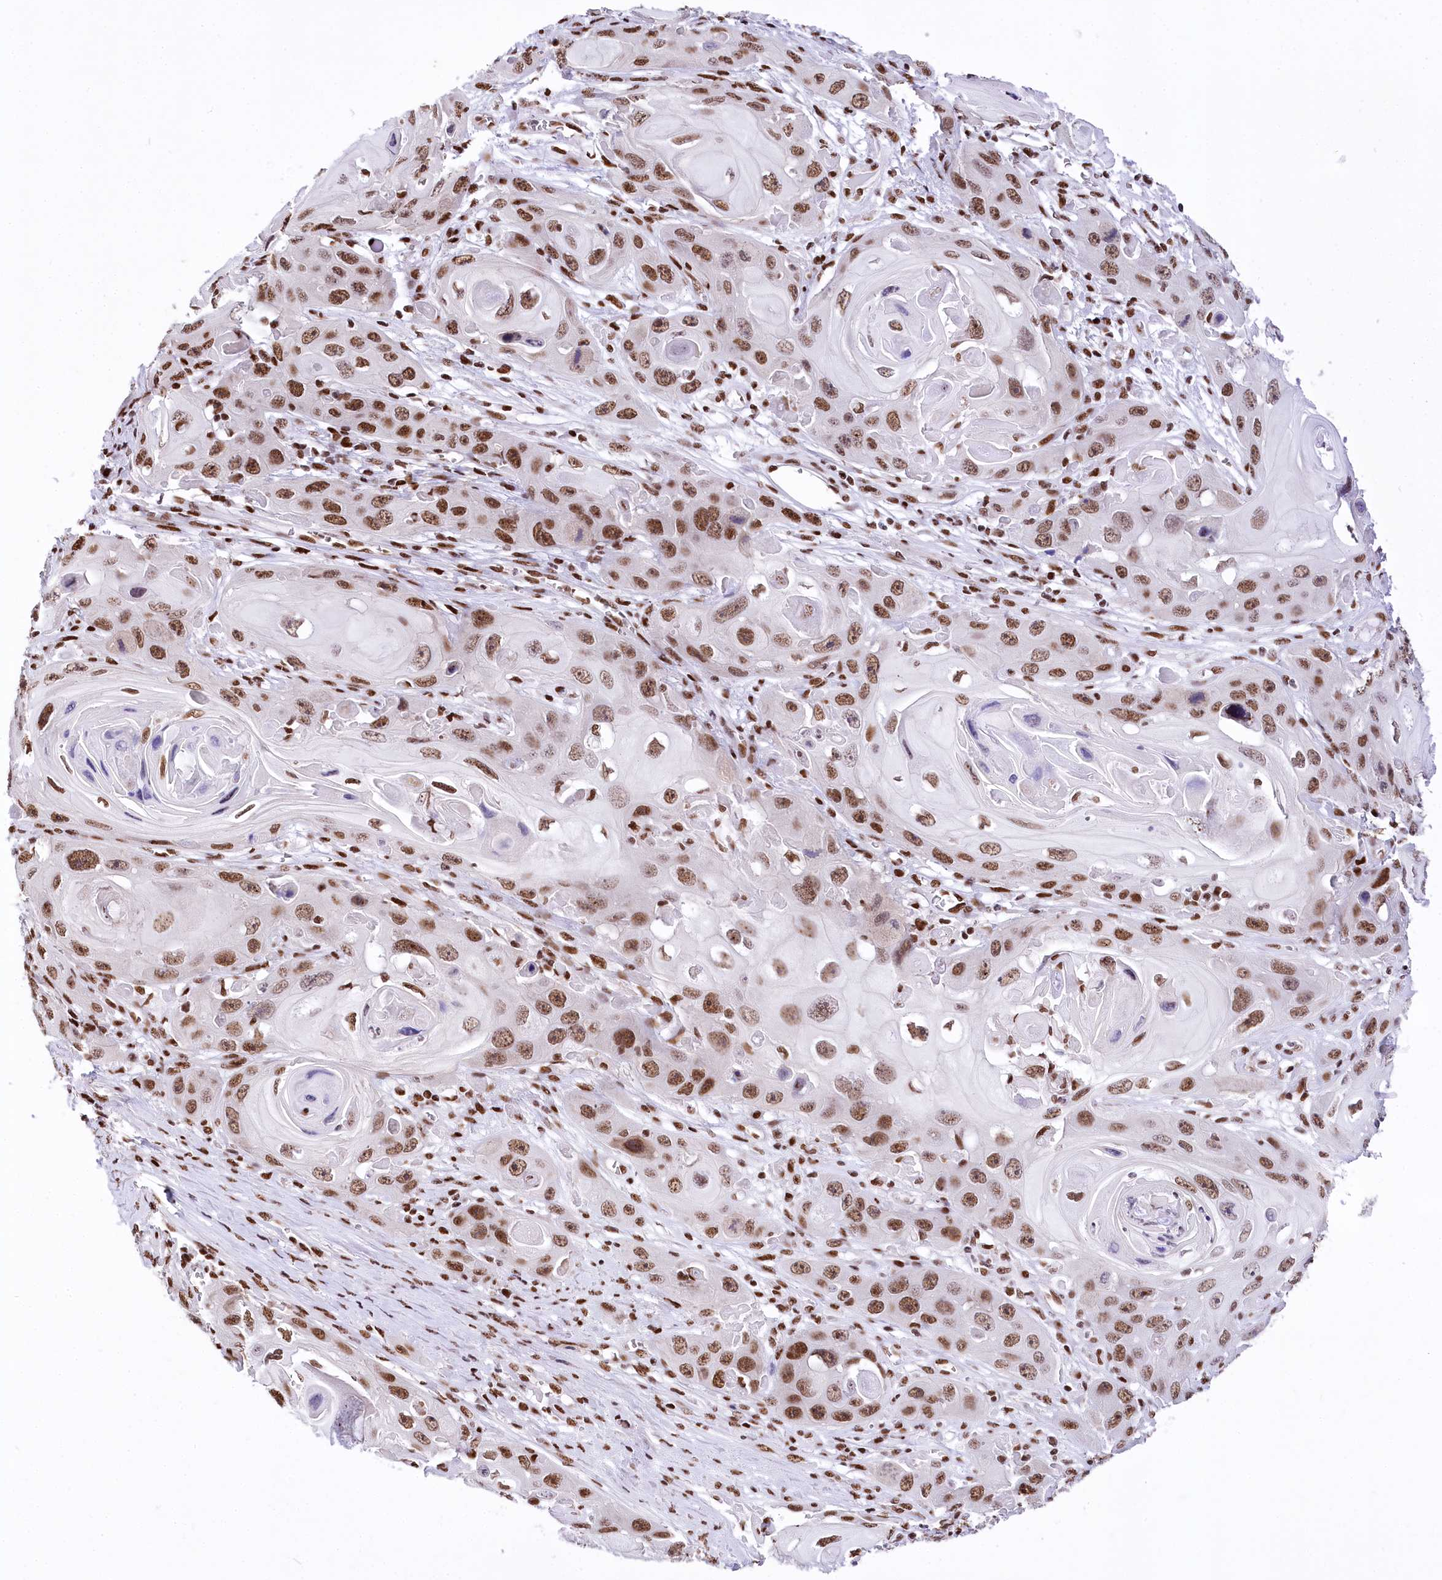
{"staining": {"intensity": "moderate", "quantity": ">75%", "location": "nuclear"}, "tissue": "skin cancer", "cell_type": "Tumor cells", "image_type": "cancer", "snomed": [{"axis": "morphology", "description": "Squamous cell carcinoma, NOS"}, {"axis": "topography", "description": "Skin"}], "caption": "The image demonstrates a brown stain indicating the presence of a protein in the nuclear of tumor cells in skin squamous cell carcinoma.", "gene": "POU4F3", "patient": {"sex": "male", "age": 55}}